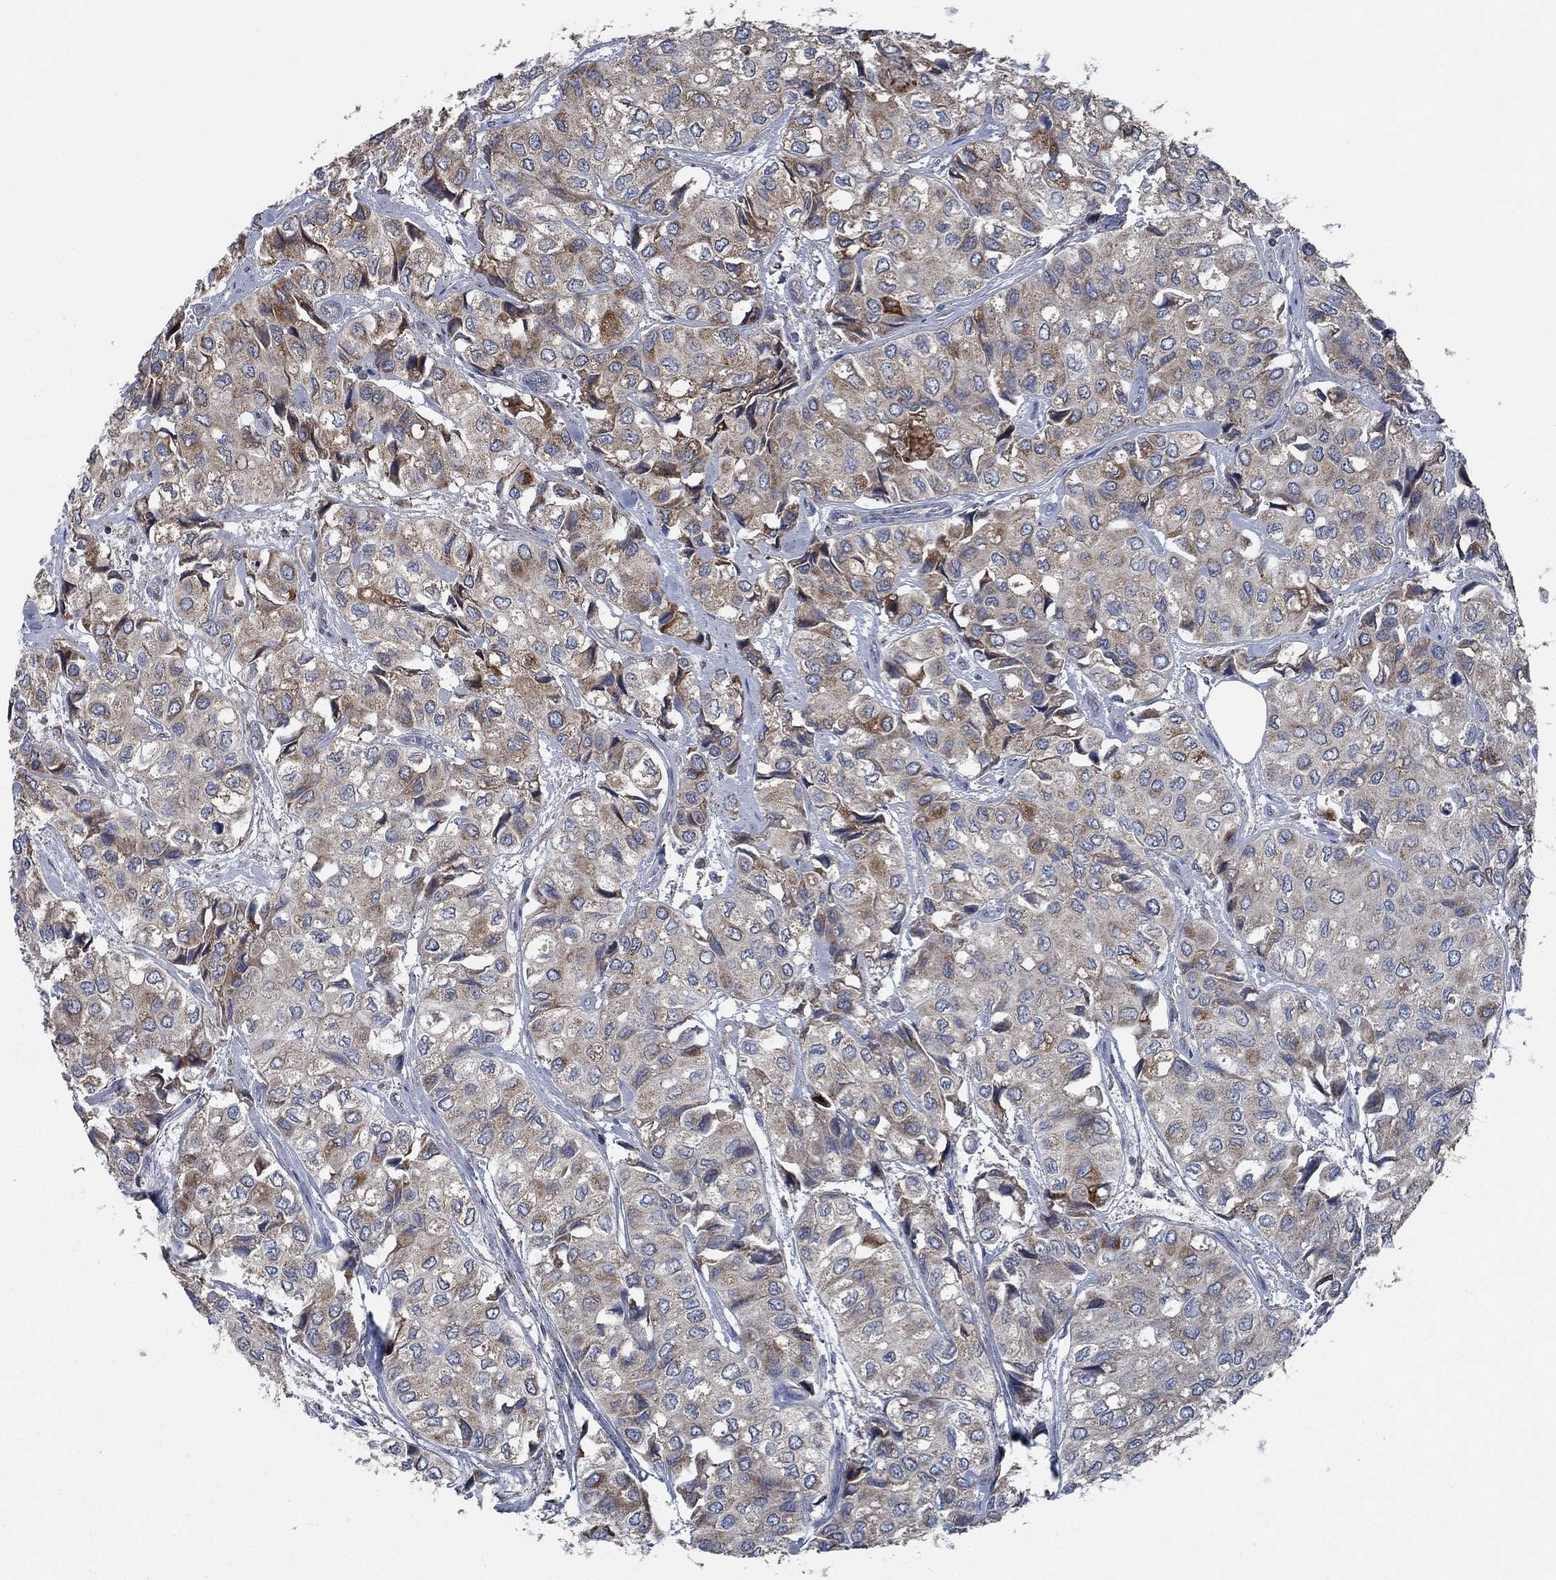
{"staining": {"intensity": "weak", "quantity": ">75%", "location": "cytoplasmic/membranous"}, "tissue": "urothelial cancer", "cell_type": "Tumor cells", "image_type": "cancer", "snomed": [{"axis": "morphology", "description": "Urothelial carcinoma, High grade"}, {"axis": "topography", "description": "Urinary bladder"}], "caption": "The image reveals staining of urothelial cancer, revealing weak cytoplasmic/membranous protein staining (brown color) within tumor cells.", "gene": "STXBP6", "patient": {"sex": "male", "age": 73}}